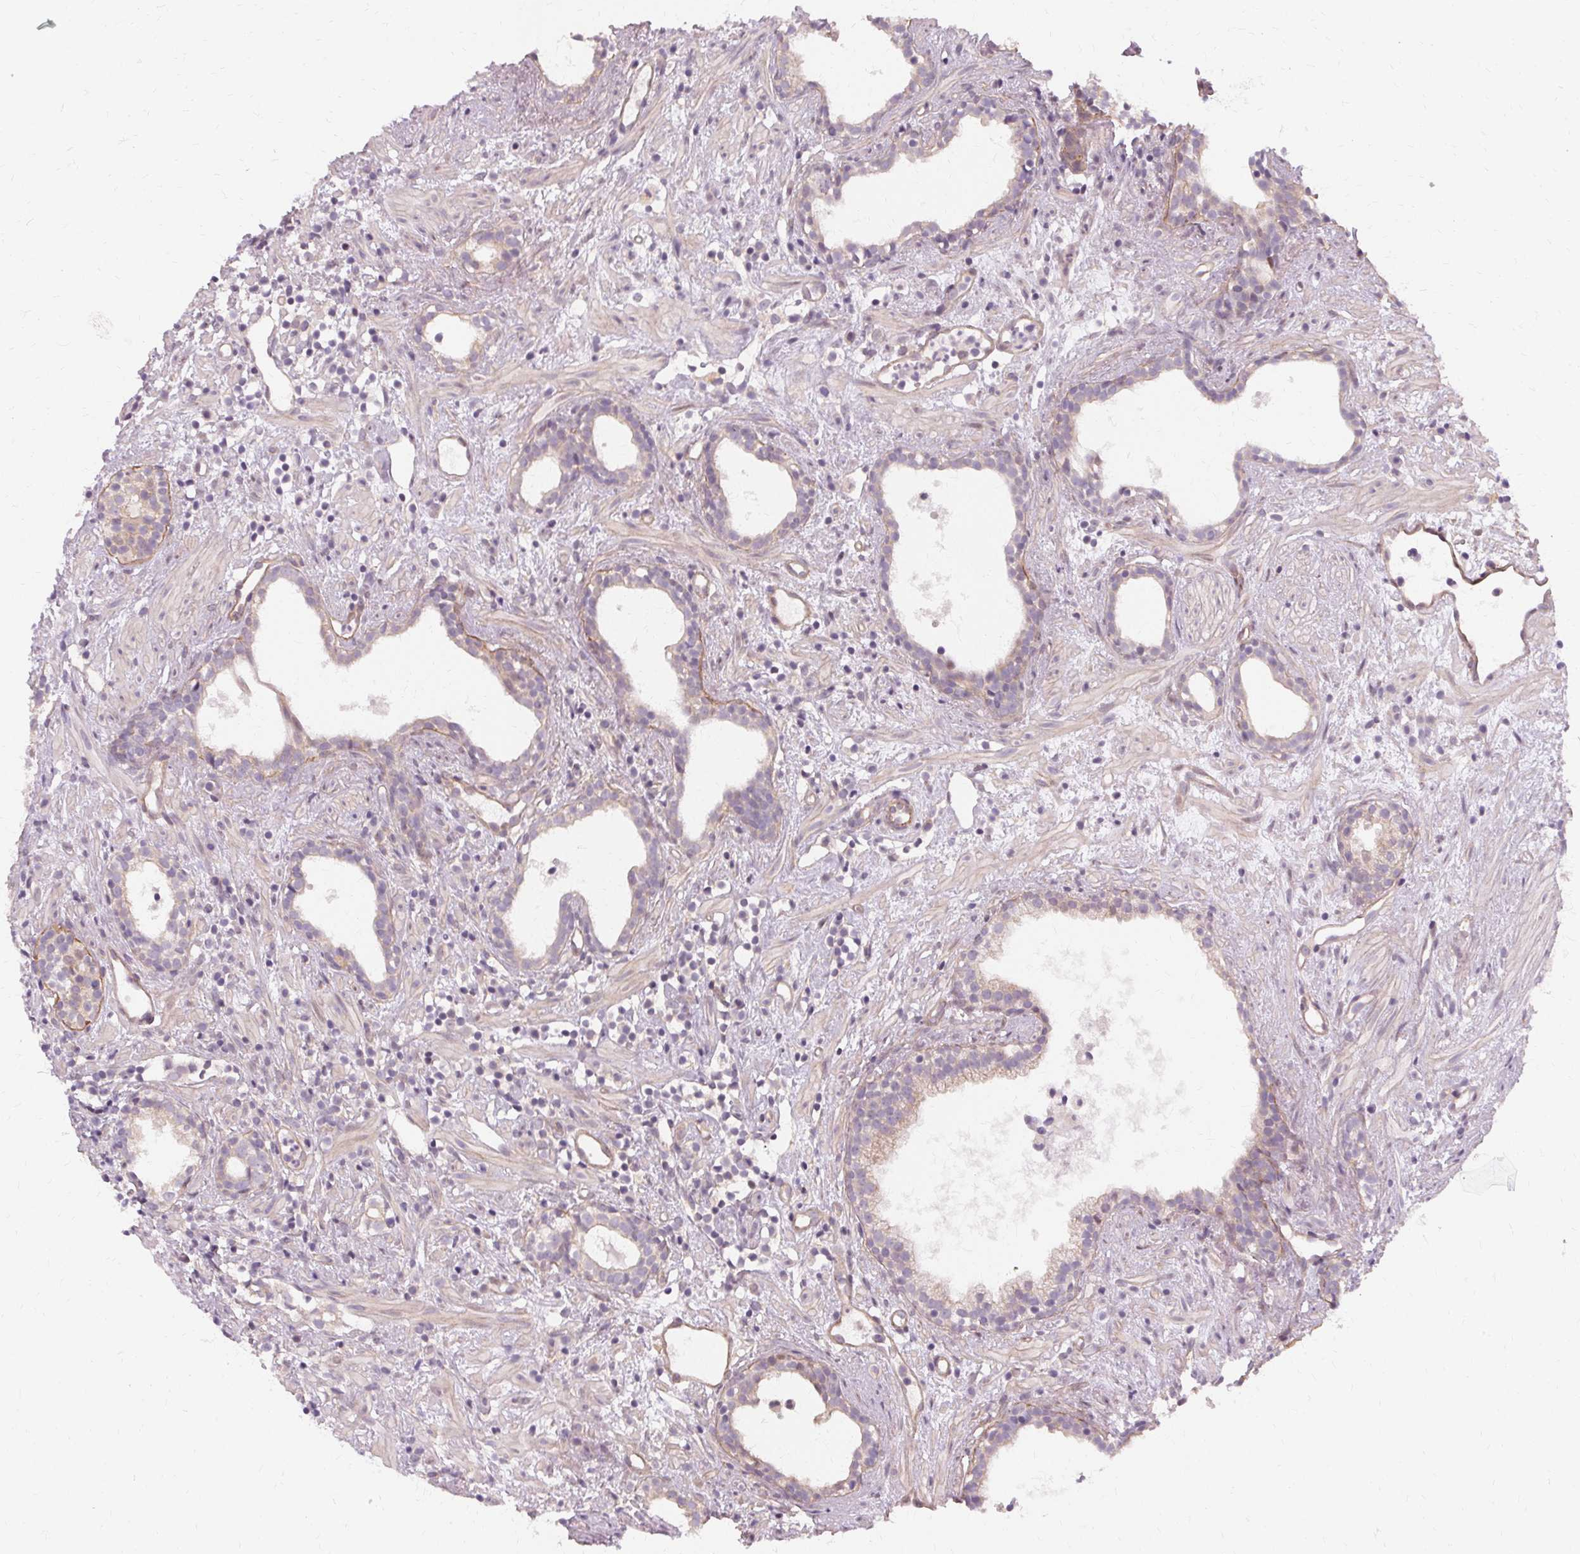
{"staining": {"intensity": "negative", "quantity": "none", "location": "none"}, "tissue": "prostate cancer", "cell_type": "Tumor cells", "image_type": "cancer", "snomed": [{"axis": "morphology", "description": "Adenocarcinoma, High grade"}, {"axis": "topography", "description": "Prostate"}], "caption": "Photomicrograph shows no protein expression in tumor cells of adenocarcinoma (high-grade) (prostate) tissue.", "gene": "USP8", "patient": {"sex": "male", "age": 83}}